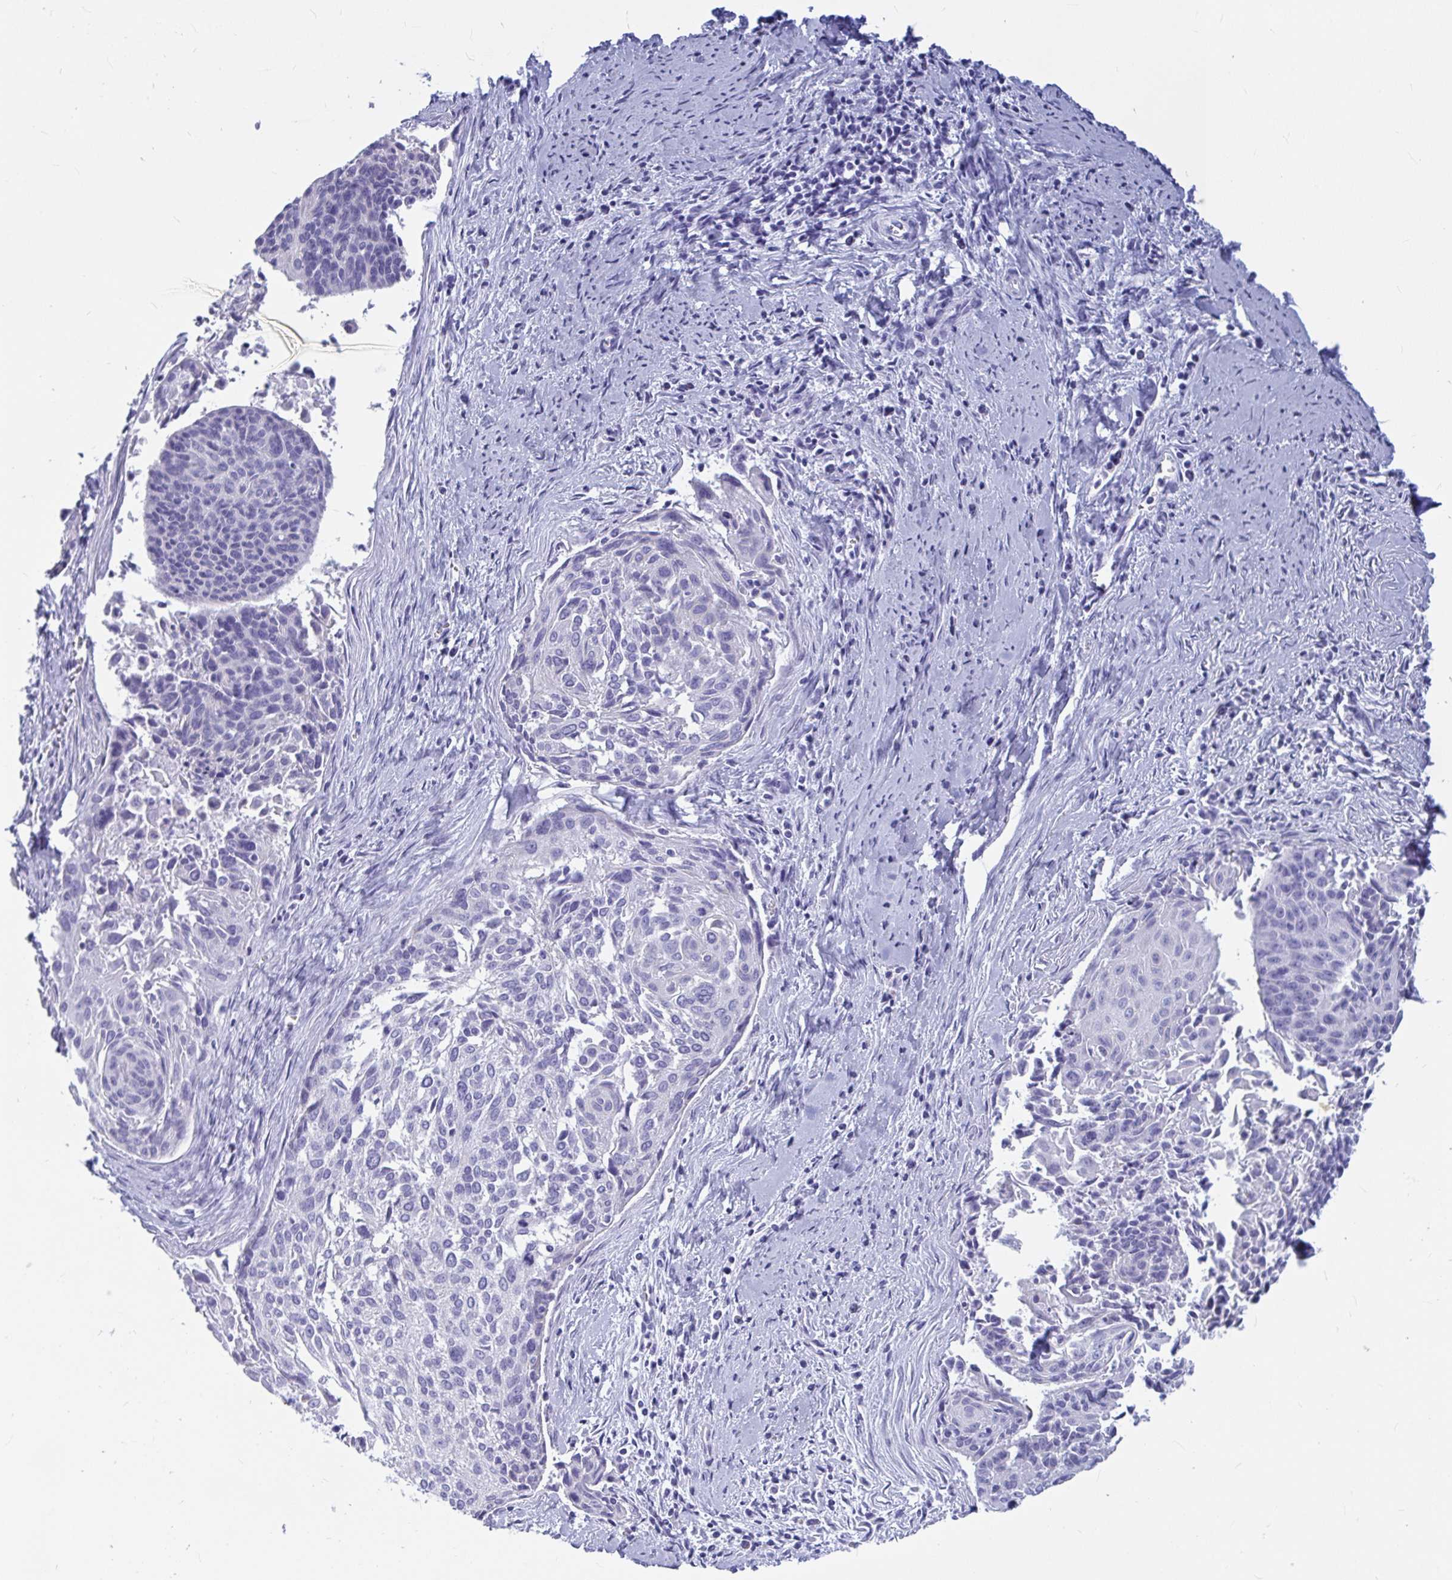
{"staining": {"intensity": "negative", "quantity": "none", "location": "none"}, "tissue": "cervical cancer", "cell_type": "Tumor cells", "image_type": "cancer", "snomed": [{"axis": "morphology", "description": "Squamous cell carcinoma, NOS"}, {"axis": "topography", "description": "Cervix"}], "caption": "Tumor cells show no significant staining in cervical cancer.", "gene": "OR5J2", "patient": {"sex": "female", "age": 55}}